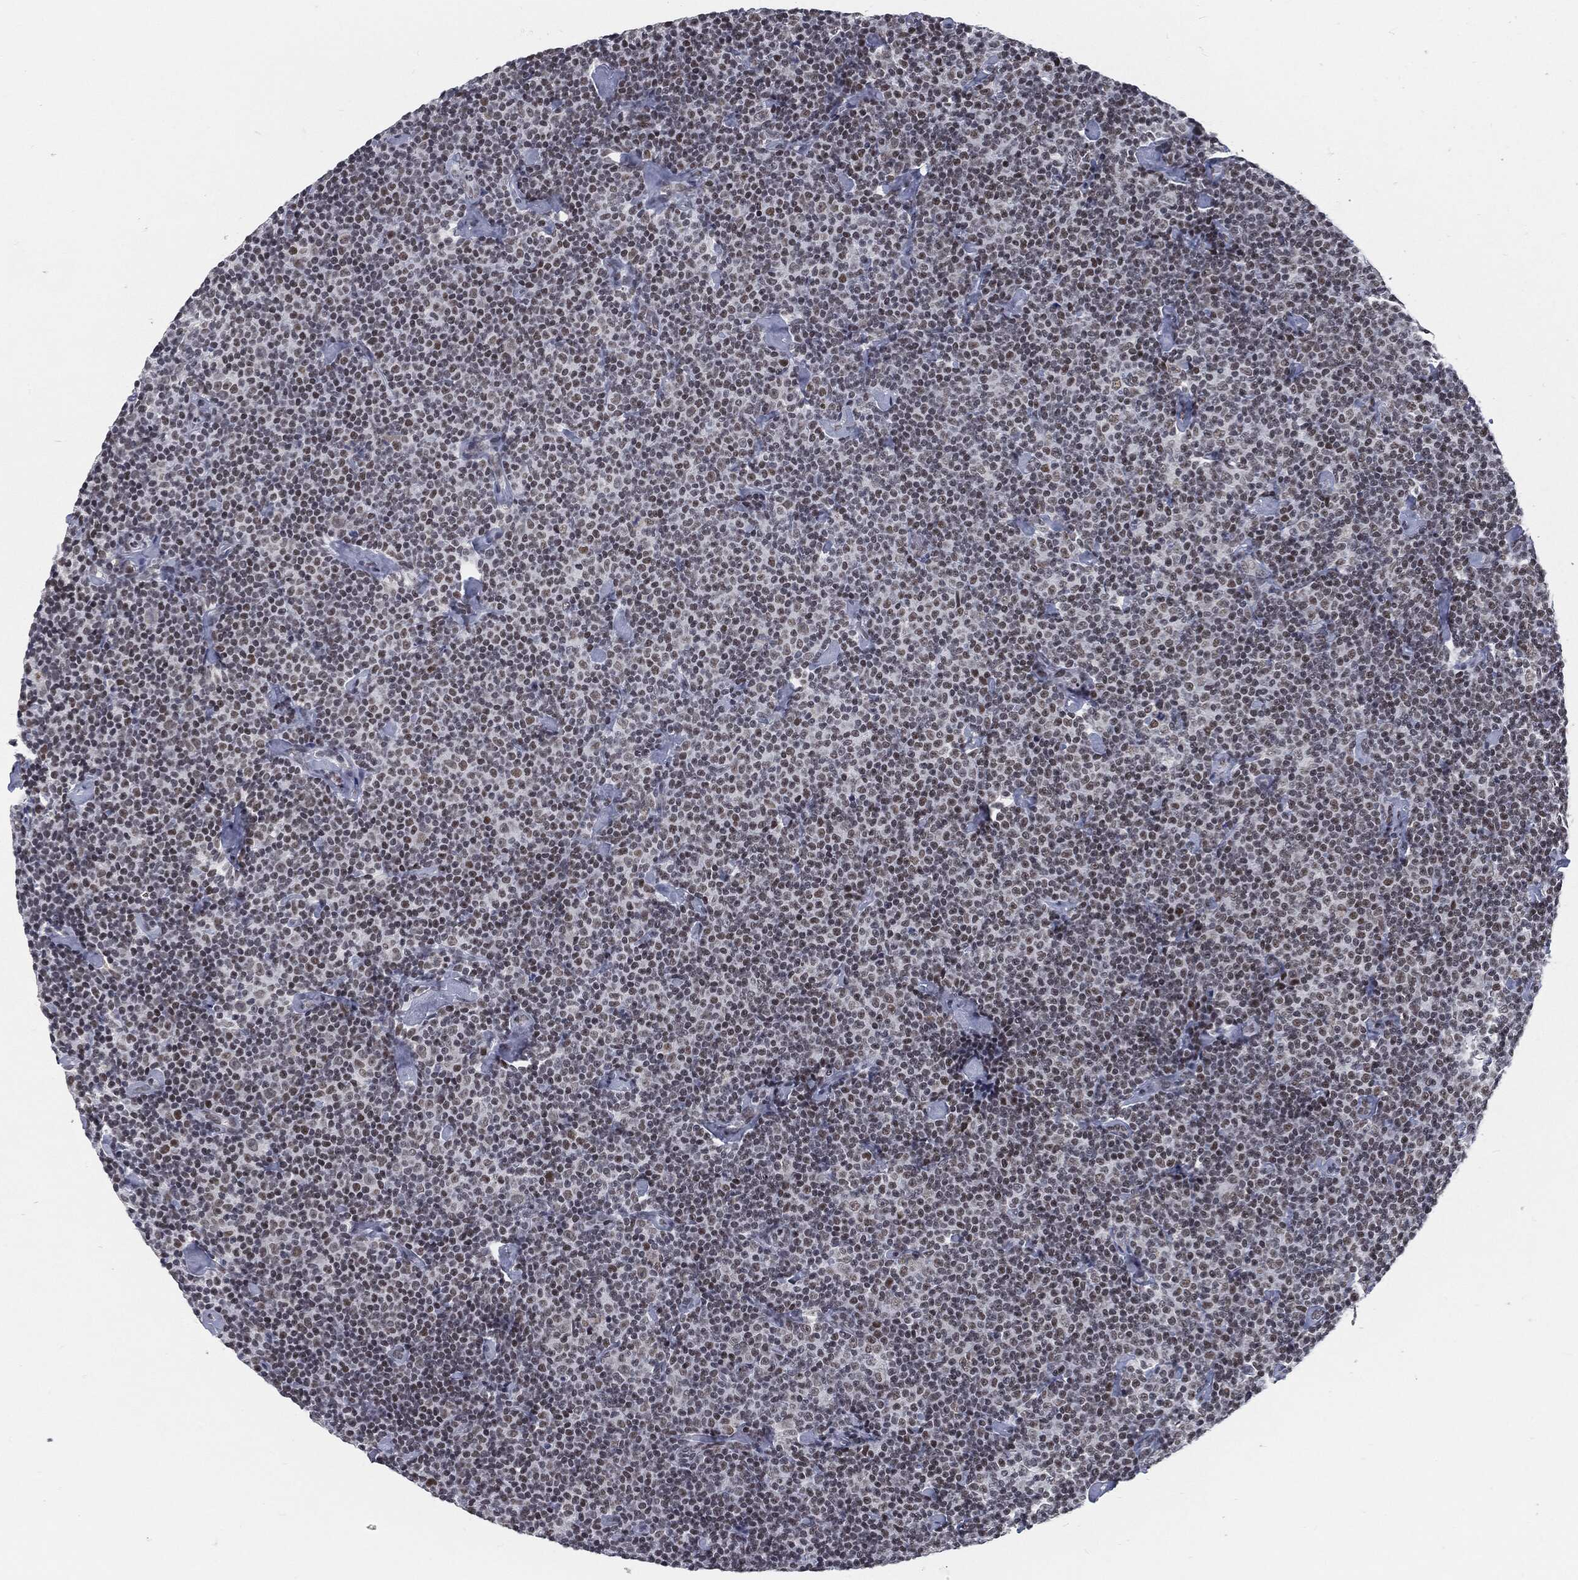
{"staining": {"intensity": "moderate", "quantity": "<25%", "location": "nuclear"}, "tissue": "lymphoma", "cell_type": "Tumor cells", "image_type": "cancer", "snomed": [{"axis": "morphology", "description": "Malignant lymphoma, non-Hodgkin's type, Low grade"}, {"axis": "topography", "description": "Lymph node"}], "caption": "There is low levels of moderate nuclear positivity in tumor cells of low-grade malignant lymphoma, non-Hodgkin's type, as demonstrated by immunohistochemical staining (brown color).", "gene": "ANXA1", "patient": {"sex": "male", "age": 81}}